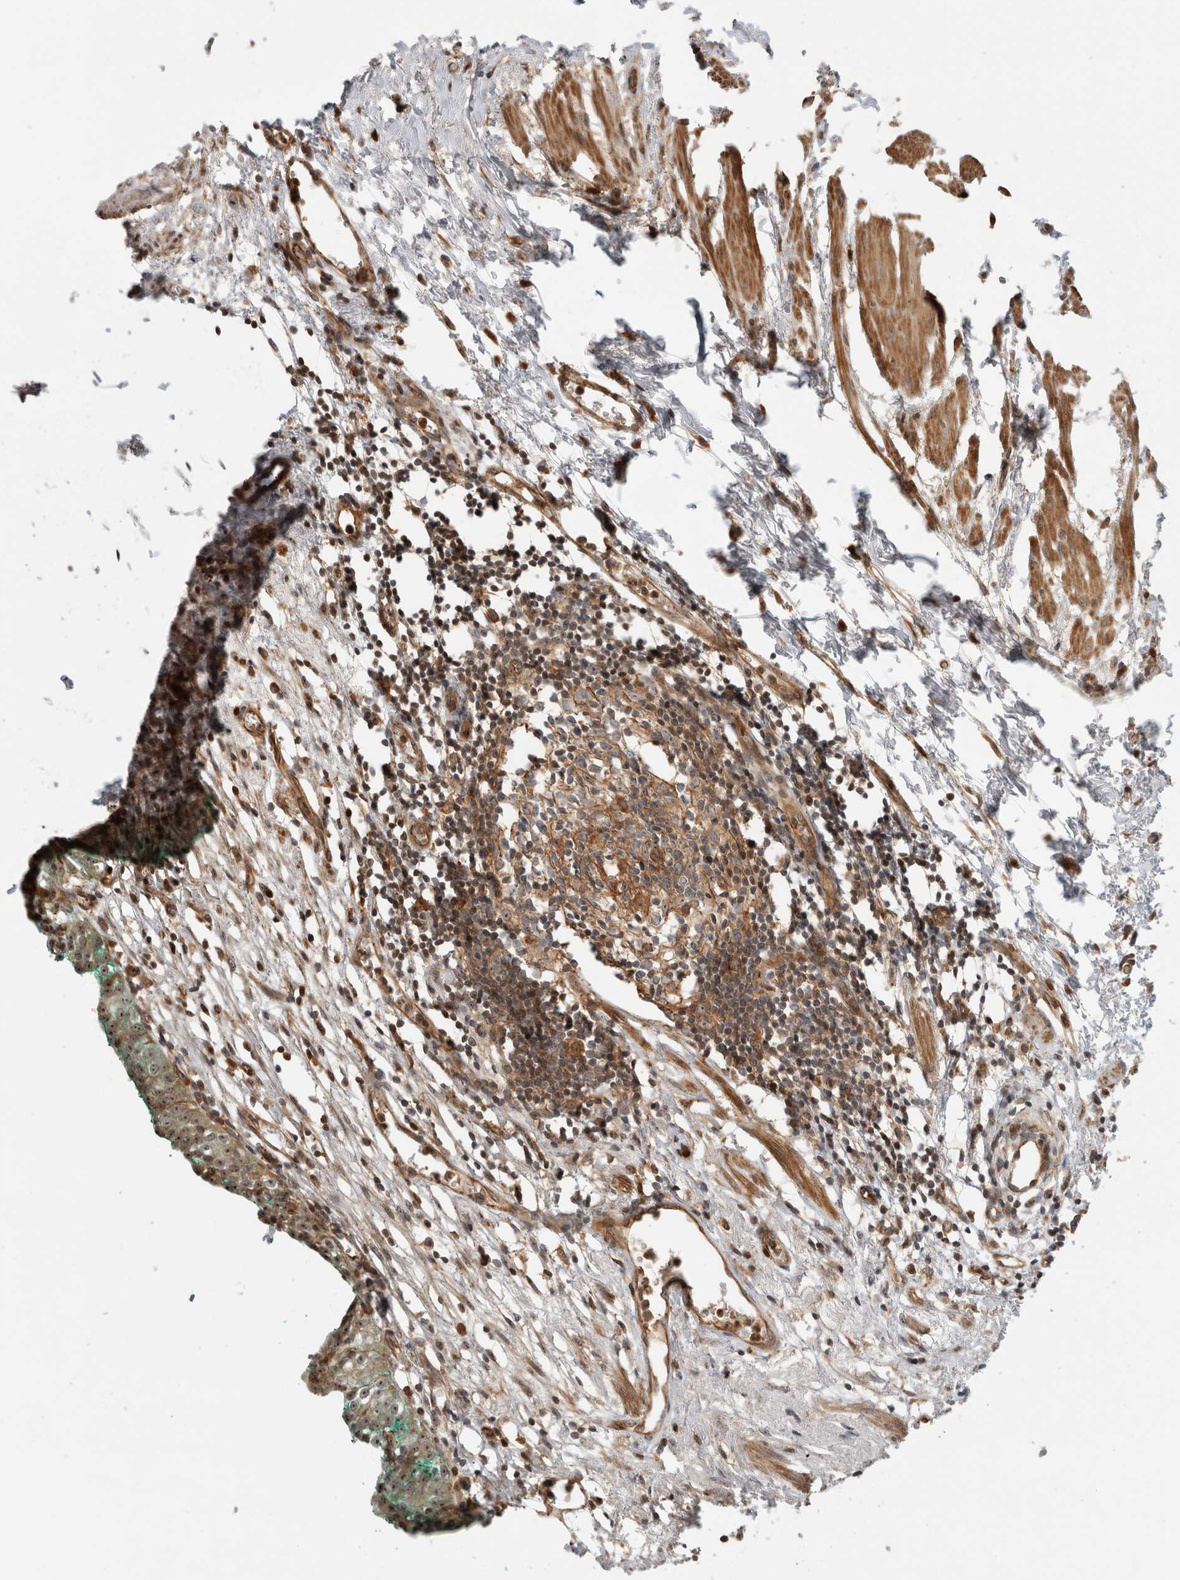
{"staining": {"intensity": "moderate", "quantity": ">75%", "location": "cytoplasmic/membranous,nuclear"}, "tissue": "urinary bladder", "cell_type": "Urothelial cells", "image_type": "normal", "snomed": [{"axis": "morphology", "description": "Normal tissue, NOS"}, {"axis": "morphology", "description": "Urothelial carcinoma, High grade"}, {"axis": "topography", "description": "Urinary bladder"}], "caption": "Moderate cytoplasmic/membranous,nuclear staining for a protein is appreciated in approximately >75% of urothelial cells of unremarkable urinary bladder using IHC.", "gene": "WASF2", "patient": {"sex": "female", "age": 60}}